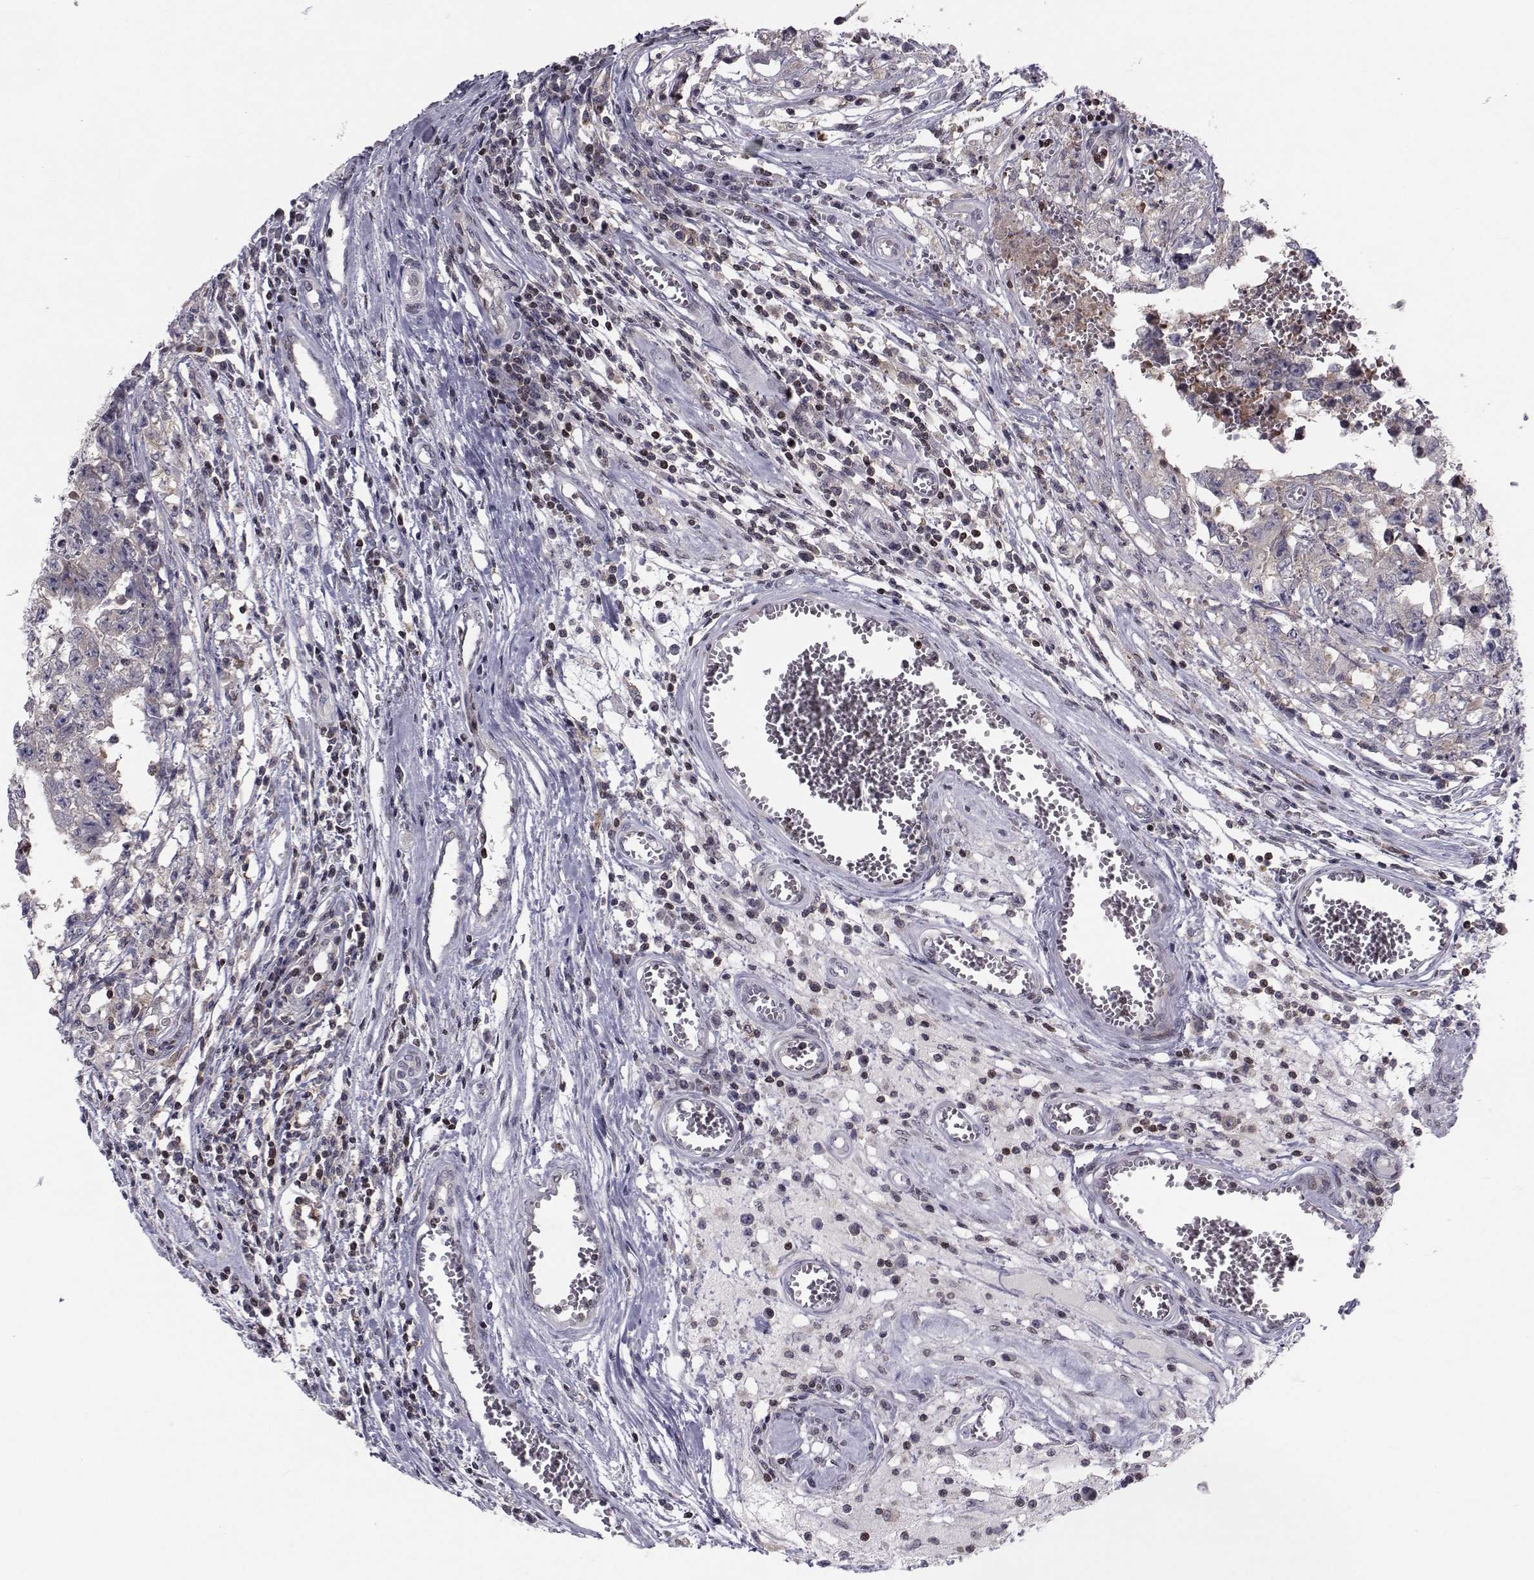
{"staining": {"intensity": "weak", "quantity": ">75%", "location": "cytoplasmic/membranous"}, "tissue": "testis cancer", "cell_type": "Tumor cells", "image_type": "cancer", "snomed": [{"axis": "morphology", "description": "Carcinoma, Embryonal, NOS"}, {"axis": "topography", "description": "Testis"}], "caption": "Immunohistochemical staining of human testis cancer exhibits low levels of weak cytoplasmic/membranous positivity in about >75% of tumor cells. The staining was performed using DAB (3,3'-diaminobenzidine) to visualize the protein expression in brown, while the nuclei were stained in blue with hematoxylin (Magnification: 20x).", "gene": "PCP4L1", "patient": {"sex": "male", "age": 36}}